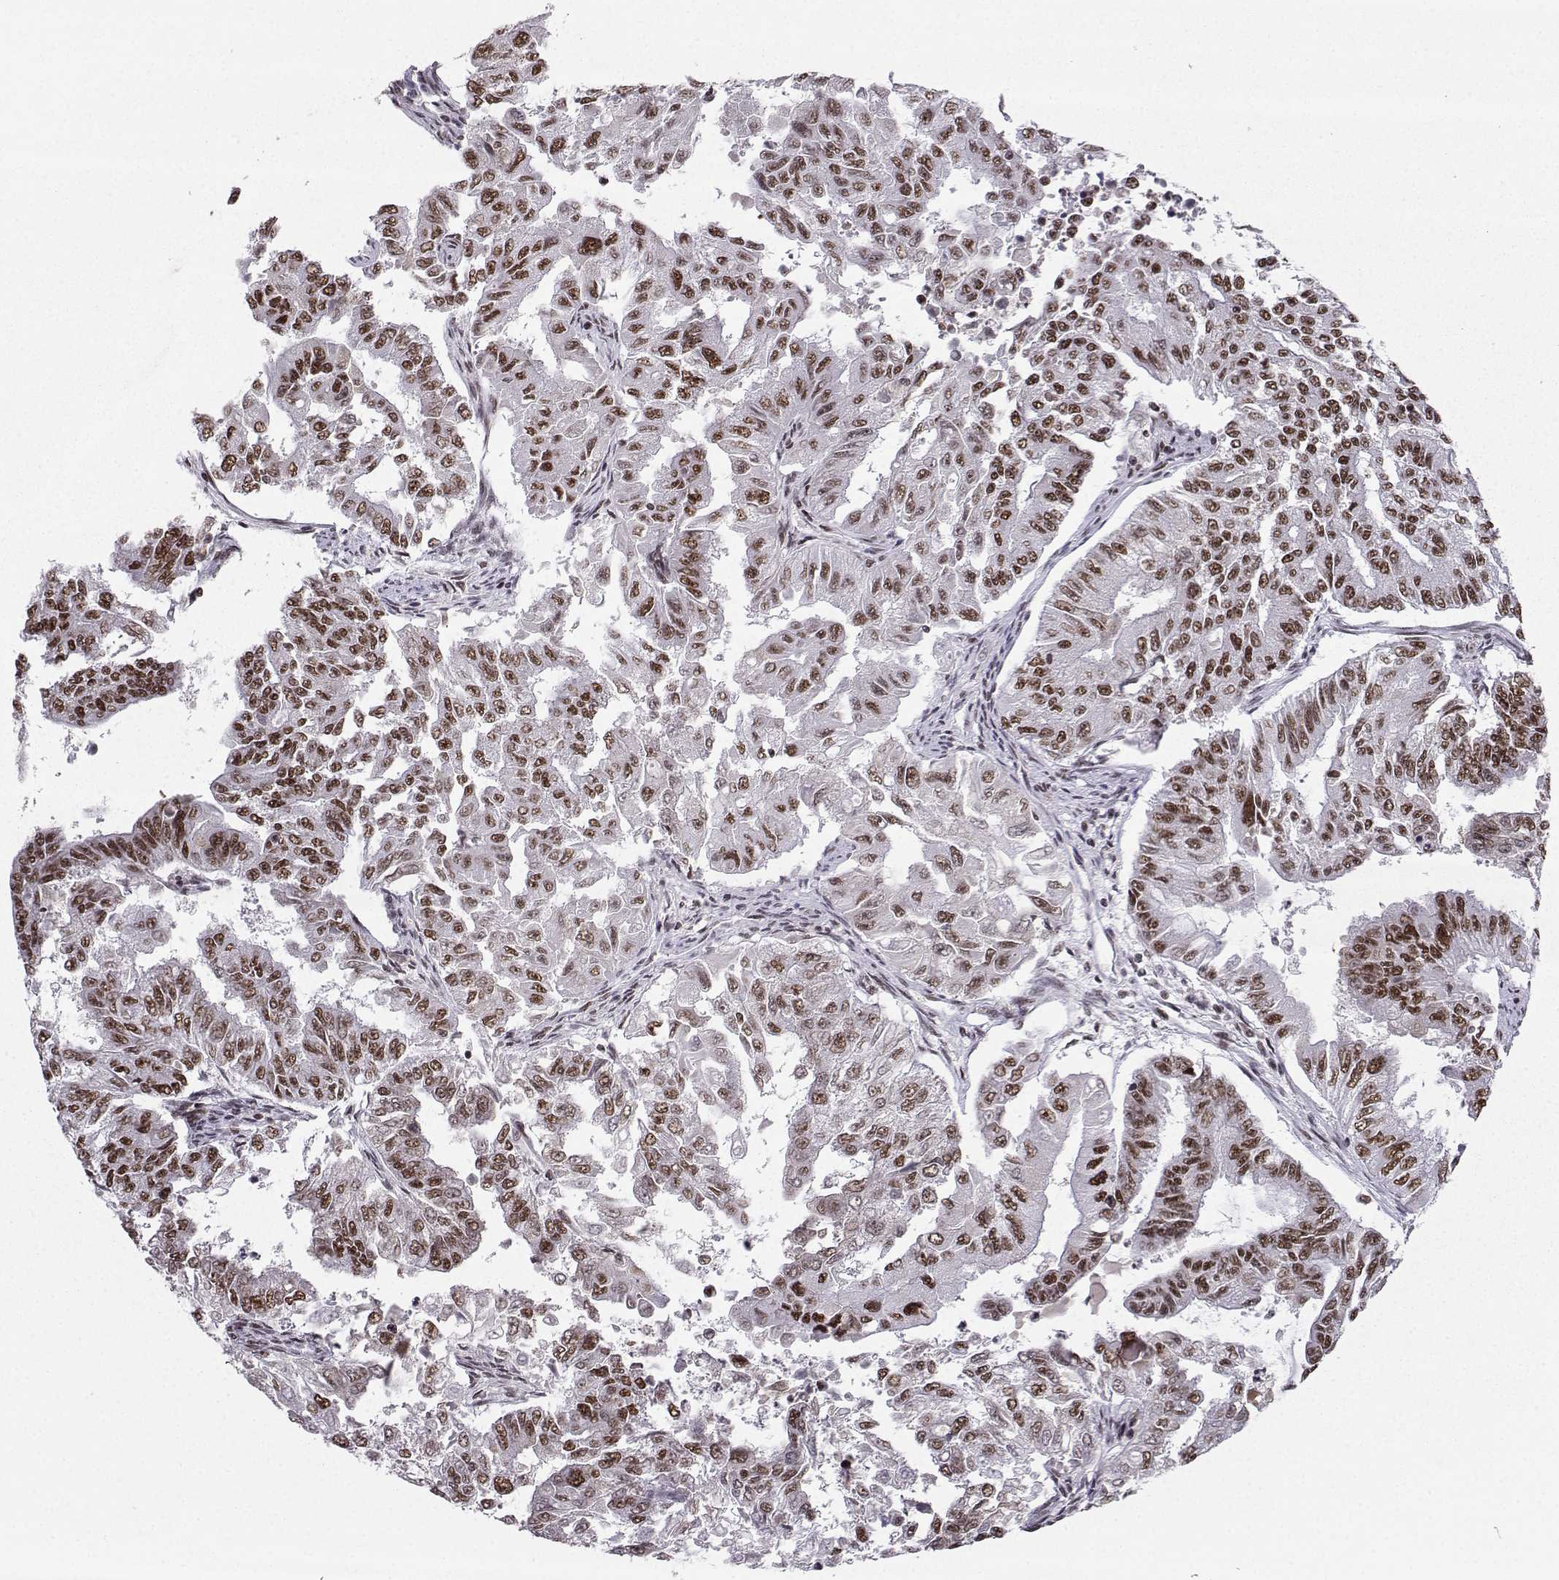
{"staining": {"intensity": "moderate", "quantity": "25%-75%", "location": "nuclear"}, "tissue": "endometrial cancer", "cell_type": "Tumor cells", "image_type": "cancer", "snomed": [{"axis": "morphology", "description": "Adenocarcinoma, NOS"}, {"axis": "topography", "description": "Uterus"}], "caption": "Immunohistochemical staining of human endometrial cancer (adenocarcinoma) reveals medium levels of moderate nuclear protein positivity in about 25%-75% of tumor cells.", "gene": "SNRPB2", "patient": {"sex": "female", "age": 59}}